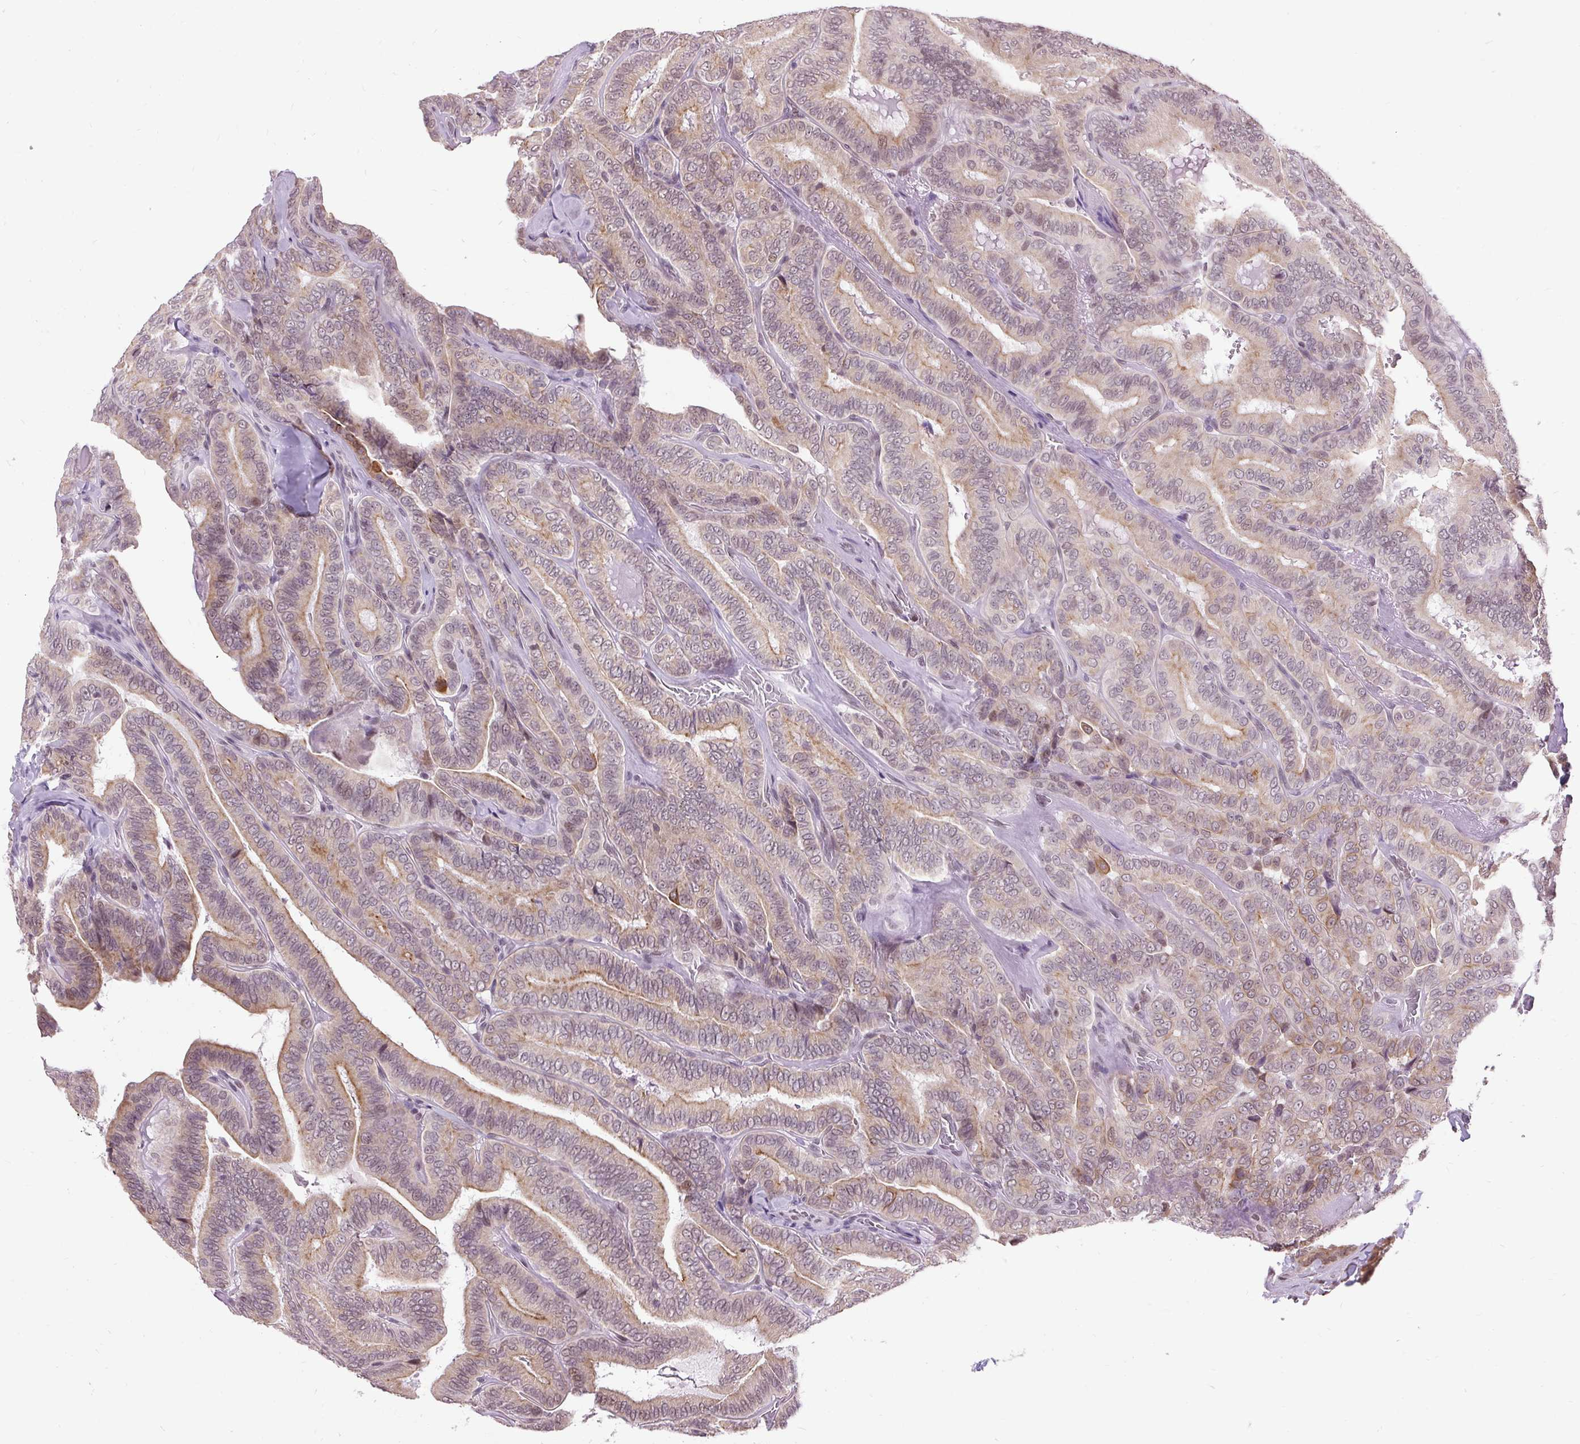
{"staining": {"intensity": "weak", "quantity": ">75%", "location": "cytoplasmic/membranous"}, "tissue": "thyroid cancer", "cell_type": "Tumor cells", "image_type": "cancer", "snomed": [{"axis": "morphology", "description": "Papillary adenocarcinoma, NOS"}, {"axis": "topography", "description": "Thyroid gland"}], "caption": "Weak cytoplasmic/membranous staining for a protein is present in approximately >75% of tumor cells of papillary adenocarcinoma (thyroid) using immunohistochemistry.", "gene": "ZNF672", "patient": {"sex": "male", "age": 61}}